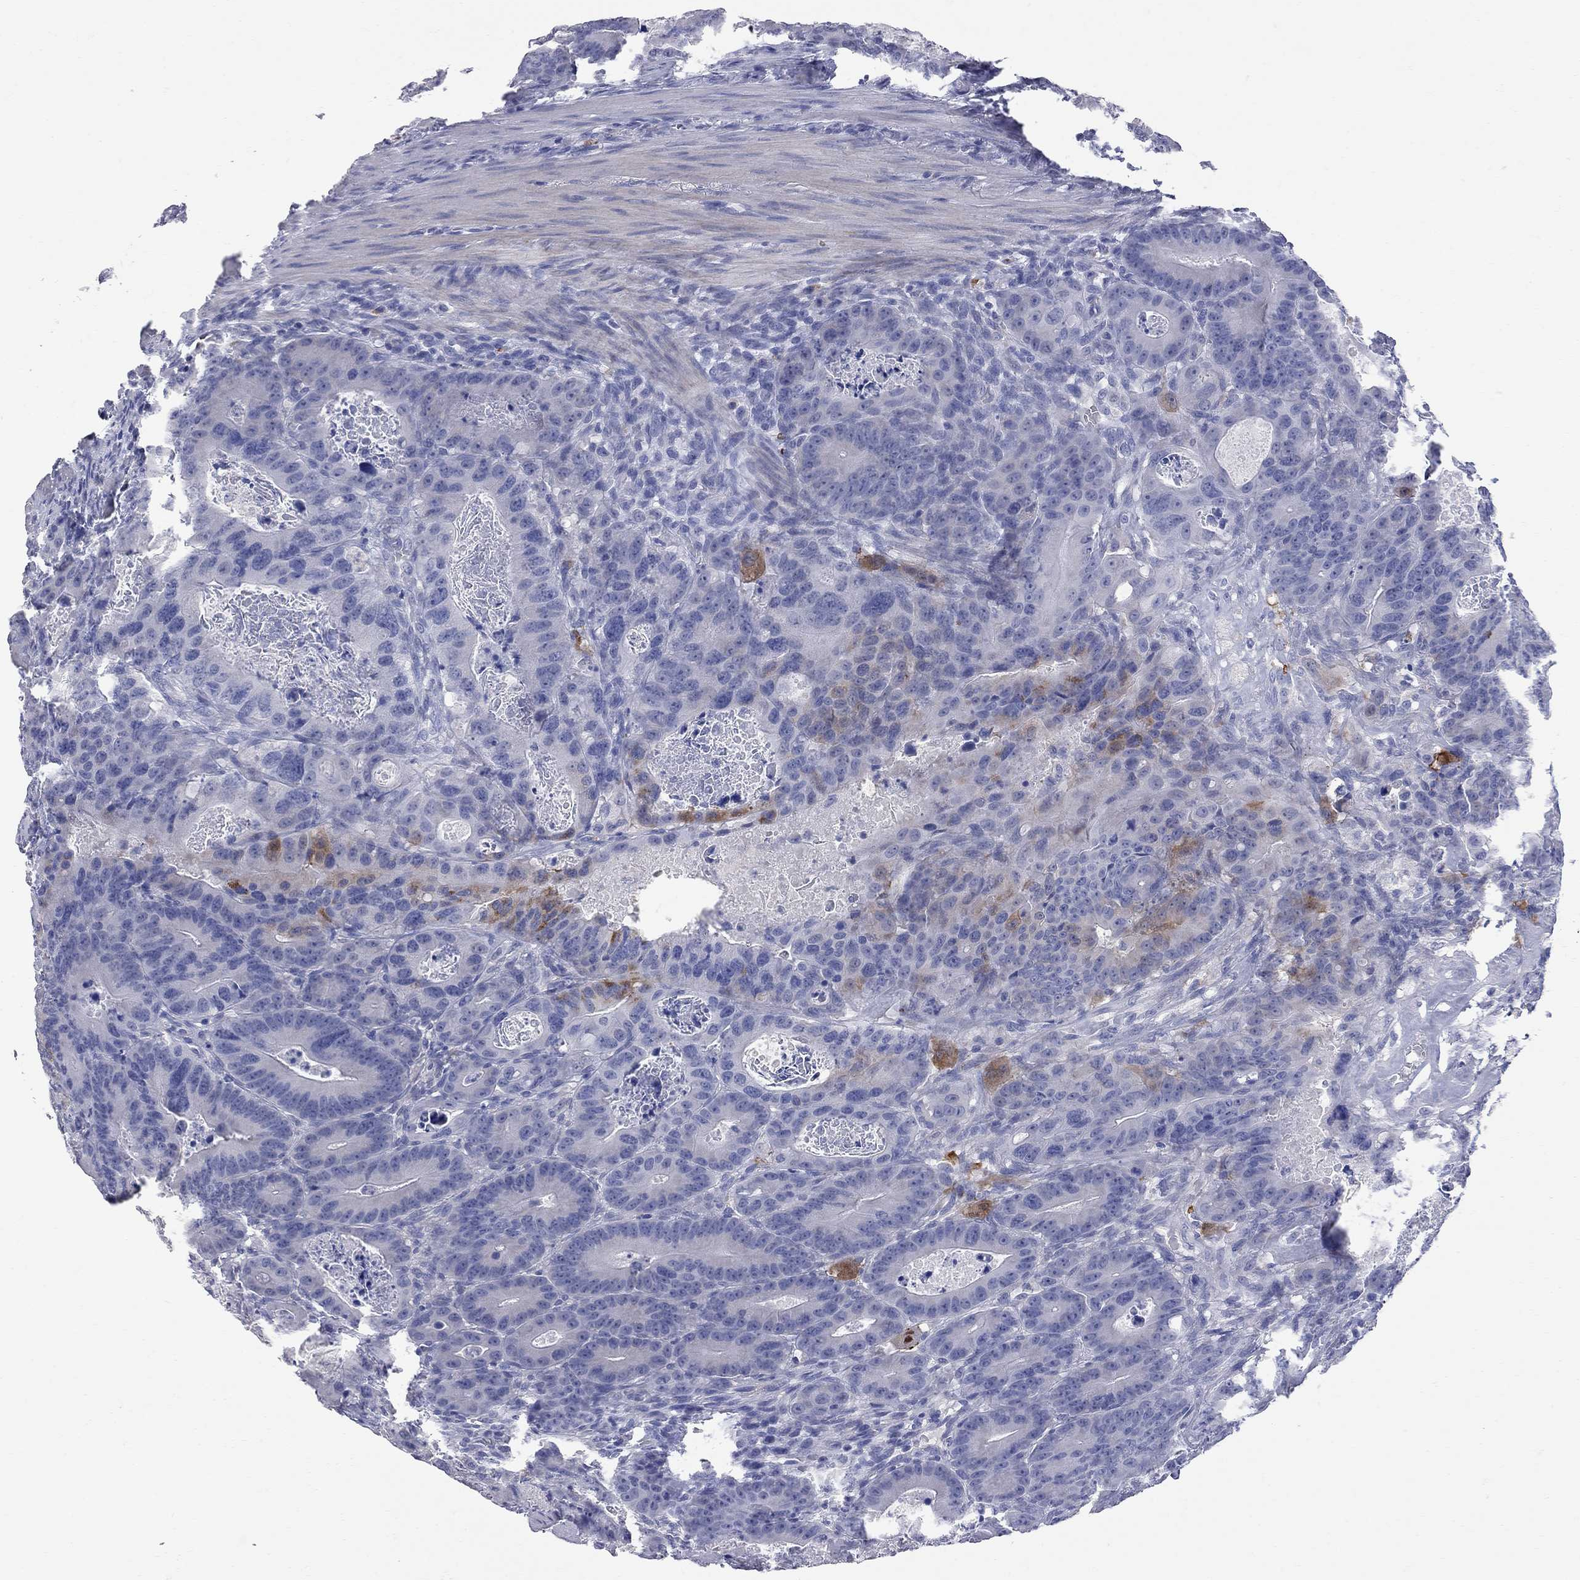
{"staining": {"intensity": "strong", "quantity": "<25%", "location": "cytoplasmic/membranous"}, "tissue": "colorectal cancer", "cell_type": "Tumor cells", "image_type": "cancer", "snomed": [{"axis": "morphology", "description": "Adenocarcinoma, NOS"}, {"axis": "topography", "description": "Rectum"}], "caption": "Protein staining of adenocarcinoma (colorectal) tissue demonstrates strong cytoplasmic/membranous staining in about <25% of tumor cells. (brown staining indicates protein expression, while blue staining denotes nuclei).", "gene": "FAM221B", "patient": {"sex": "male", "age": 64}}